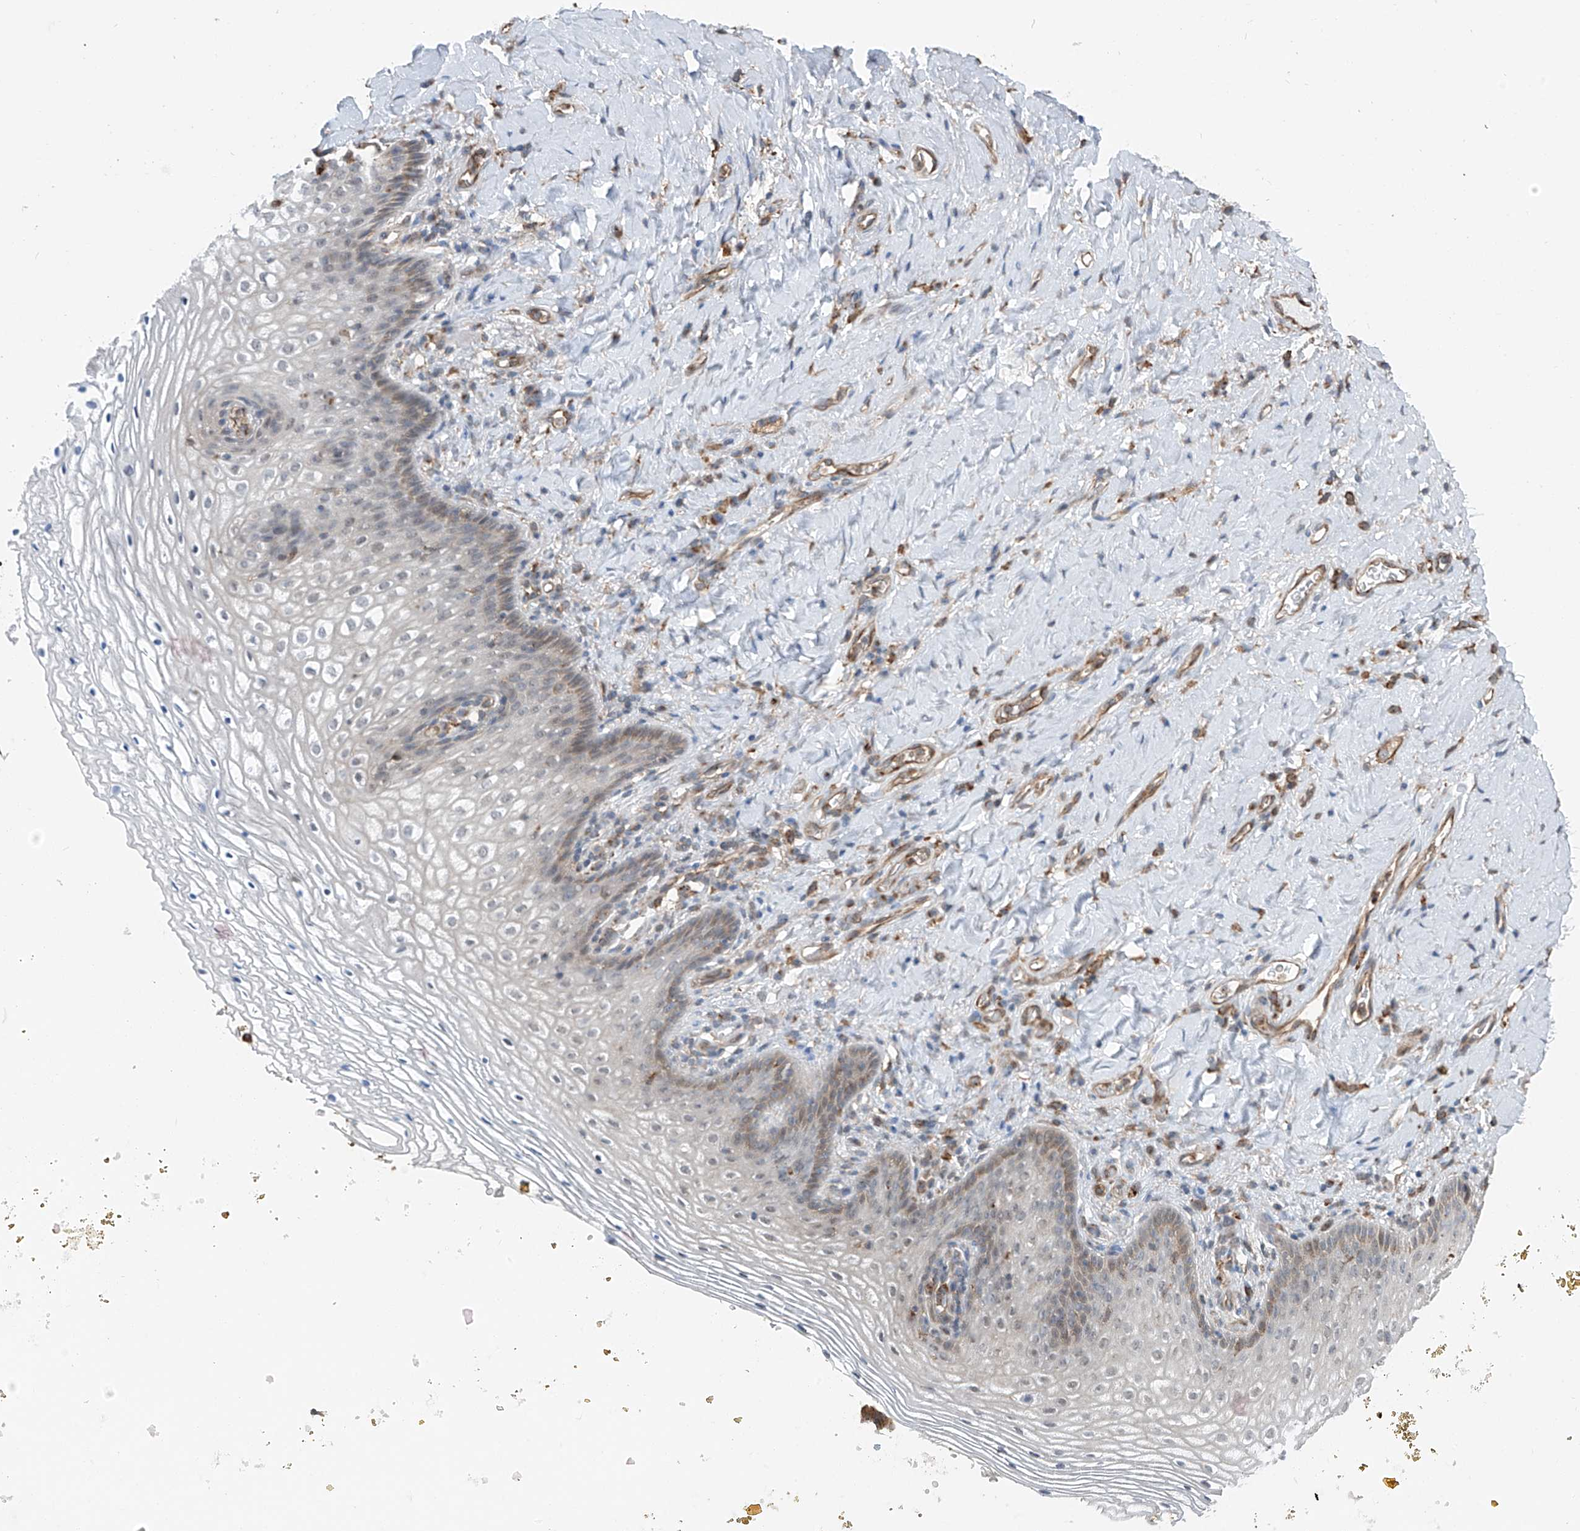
{"staining": {"intensity": "weak", "quantity": "<25%", "location": "cytoplasmic/membranous"}, "tissue": "vagina", "cell_type": "Squamous epithelial cells", "image_type": "normal", "snomed": [{"axis": "morphology", "description": "Normal tissue, NOS"}, {"axis": "topography", "description": "Vagina"}], "caption": "There is no significant expression in squamous epithelial cells of vagina. The staining was performed using DAB to visualize the protein expression in brown, while the nuclei were stained in blue with hematoxylin (Magnification: 20x).", "gene": "ZNF189", "patient": {"sex": "female", "age": 60}}